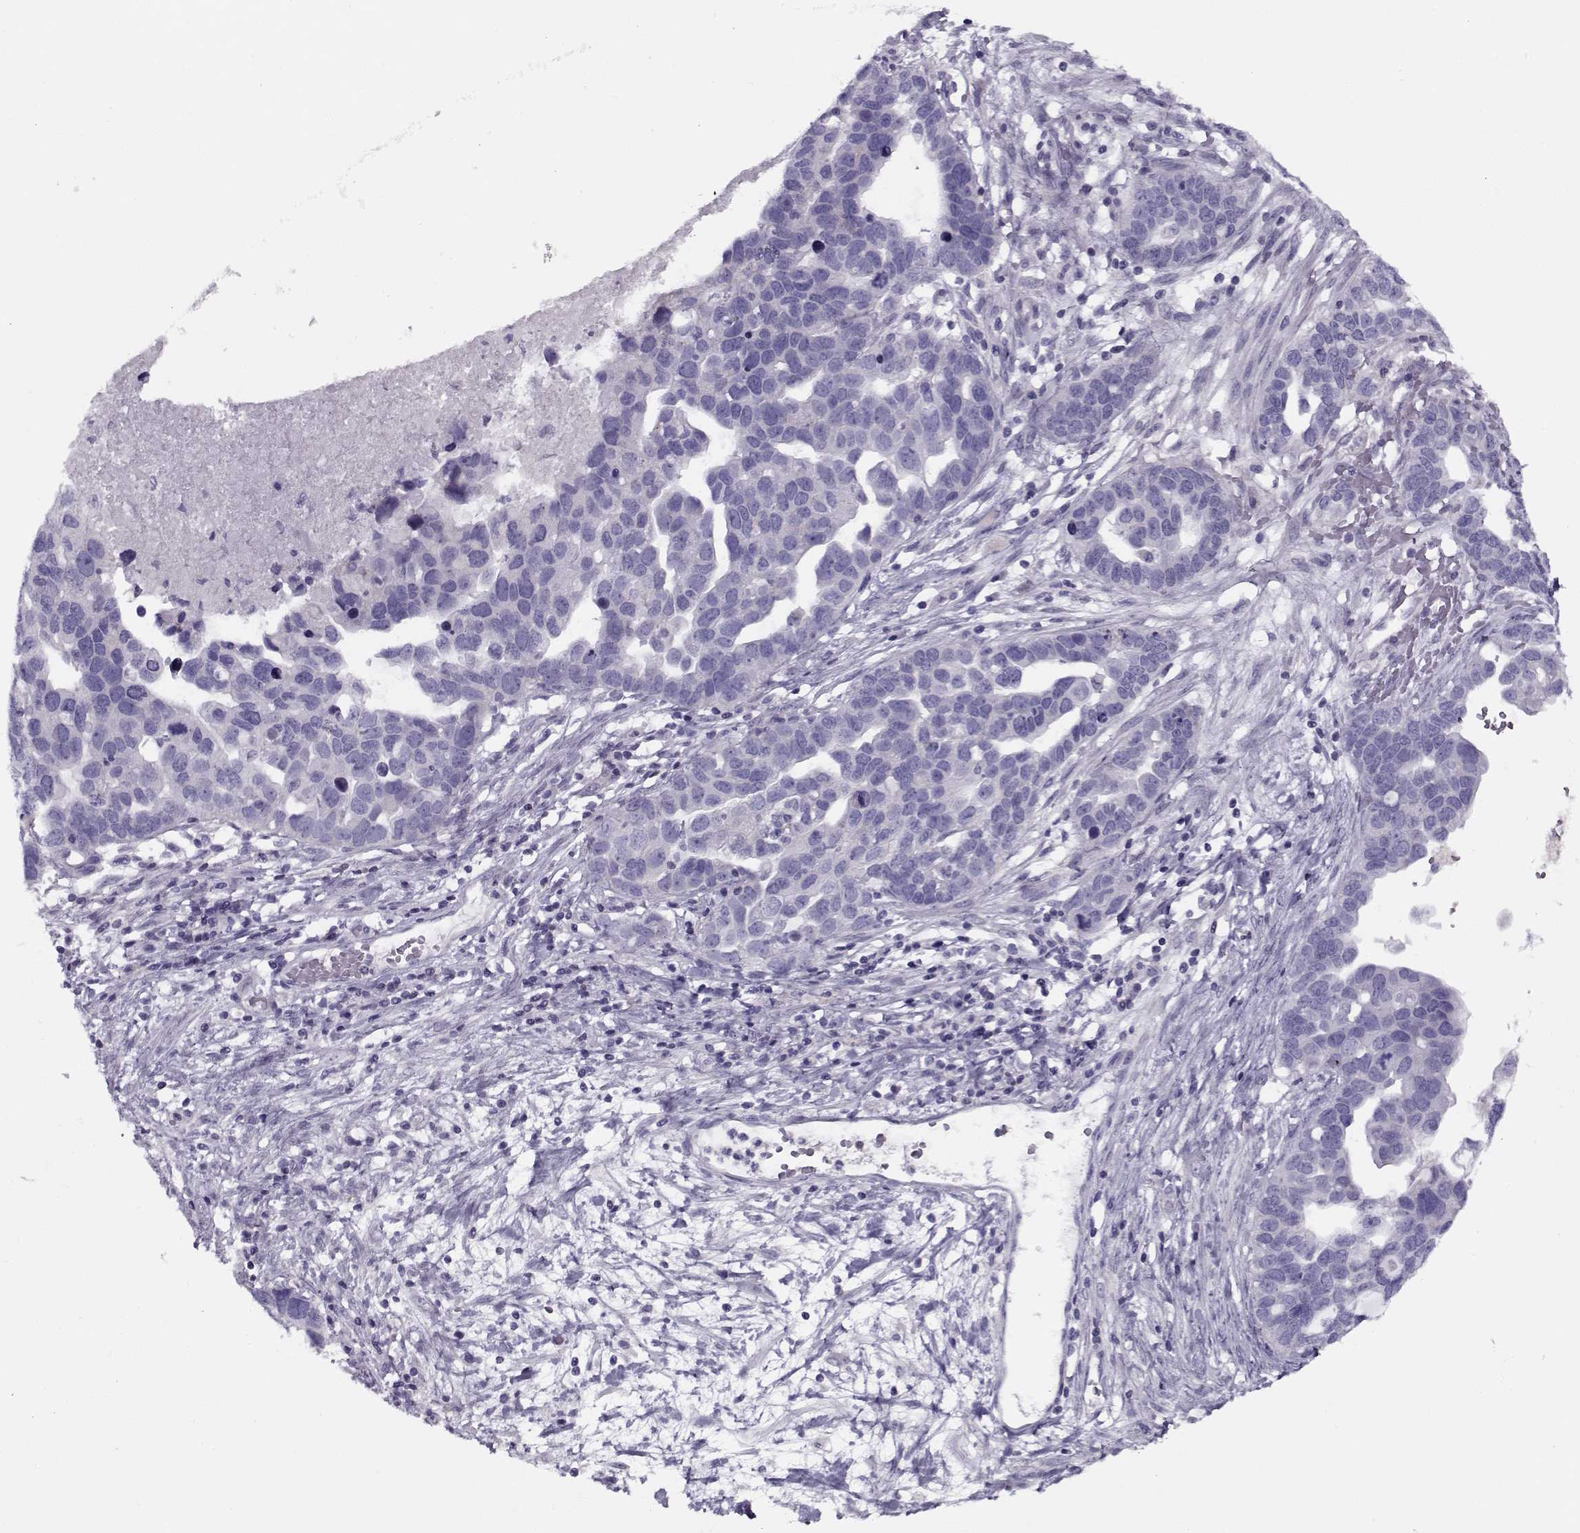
{"staining": {"intensity": "negative", "quantity": "none", "location": "none"}, "tissue": "ovarian cancer", "cell_type": "Tumor cells", "image_type": "cancer", "snomed": [{"axis": "morphology", "description": "Cystadenocarcinoma, serous, NOS"}, {"axis": "topography", "description": "Ovary"}], "caption": "DAB immunohistochemical staining of human ovarian serous cystadenocarcinoma exhibits no significant staining in tumor cells.", "gene": "PP2D1", "patient": {"sex": "female", "age": 54}}